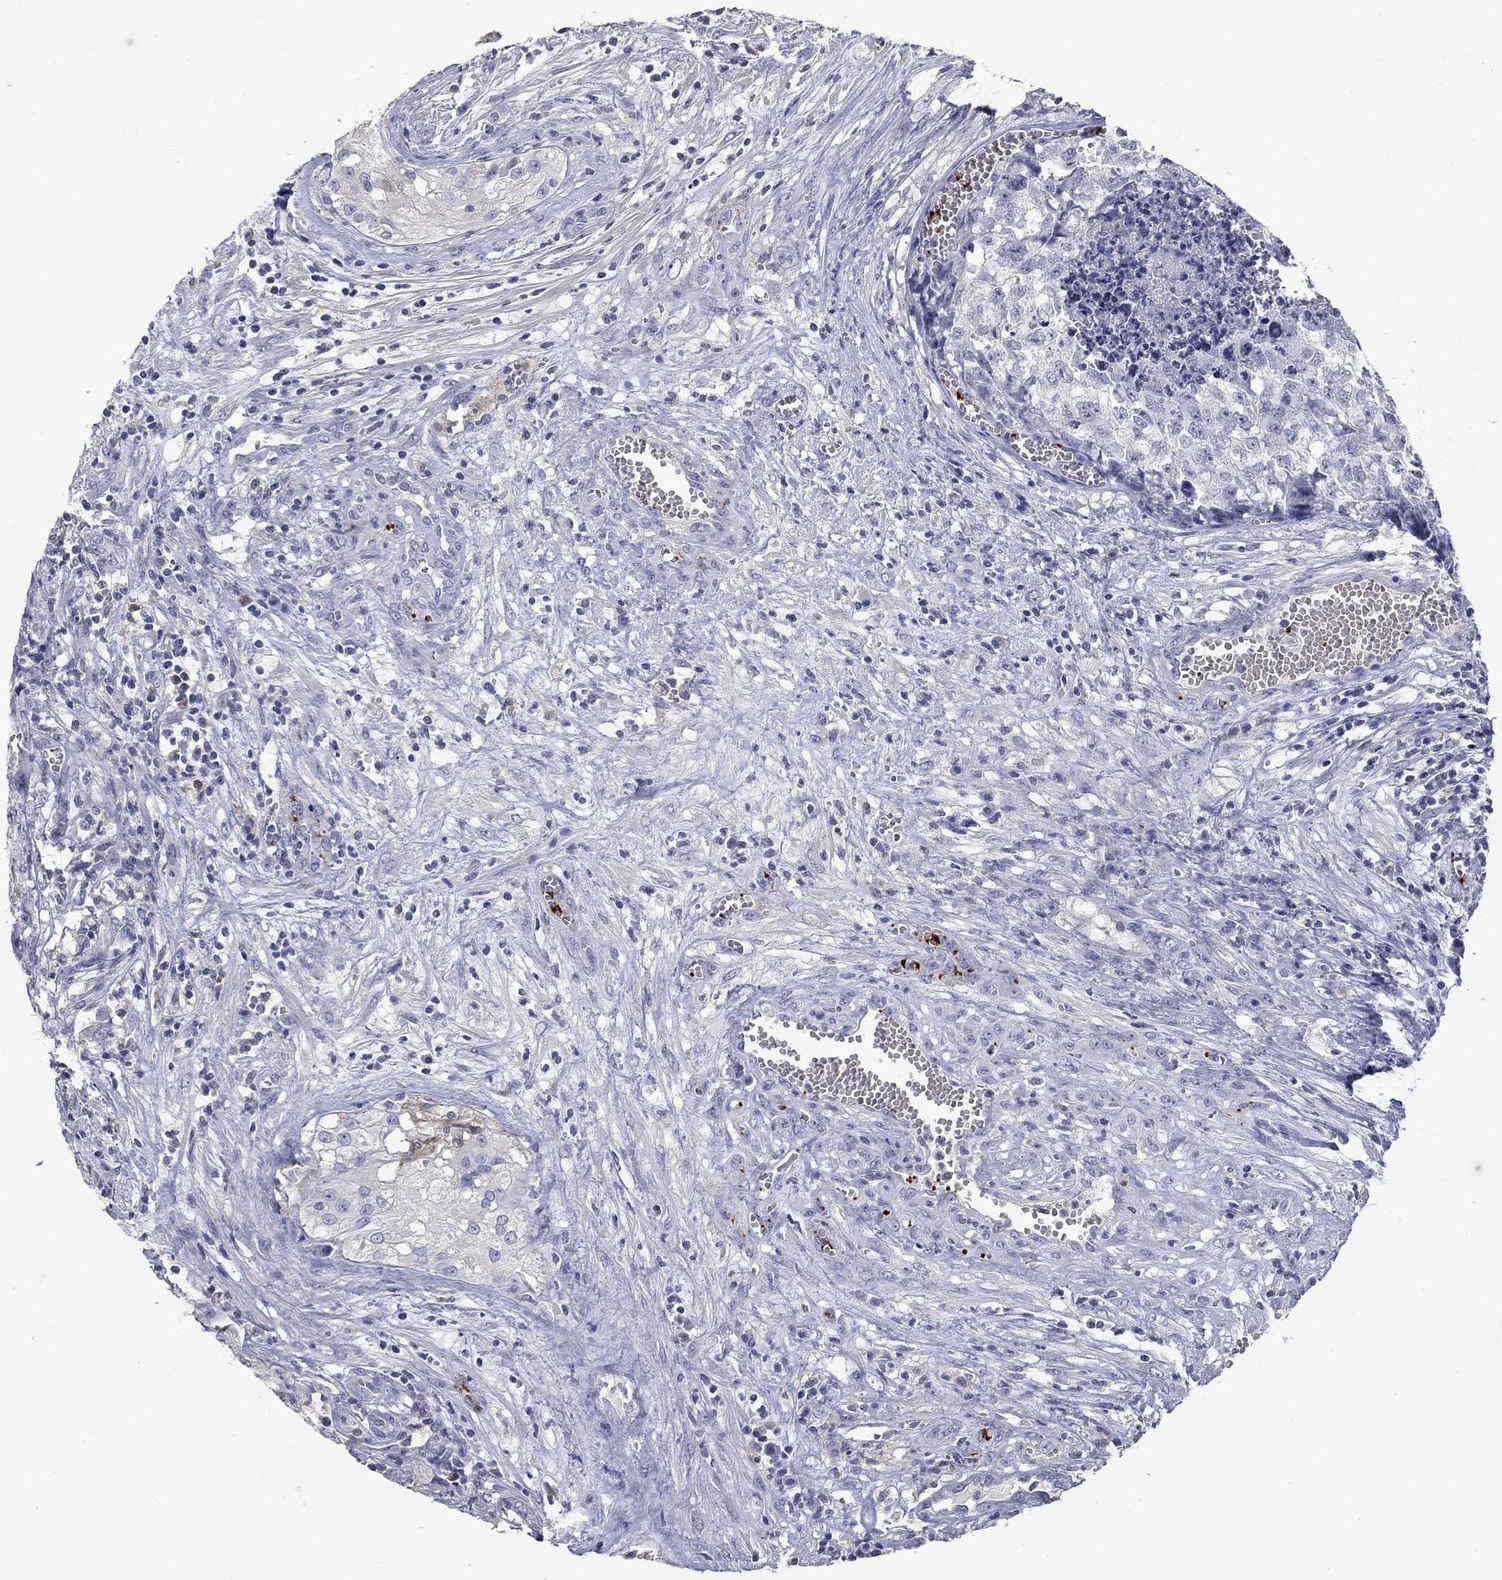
{"staining": {"intensity": "negative", "quantity": "none", "location": "none"}, "tissue": "testis cancer", "cell_type": "Tumor cells", "image_type": "cancer", "snomed": [{"axis": "morphology", "description": "Seminoma, NOS"}, {"axis": "morphology", "description": "Carcinoma, Embryonal, NOS"}, {"axis": "topography", "description": "Testis"}], "caption": "Testis cancer stained for a protein using immunohistochemistry (IHC) exhibits no expression tumor cells.", "gene": "PLEK", "patient": {"sex": "male", "age": 22}}